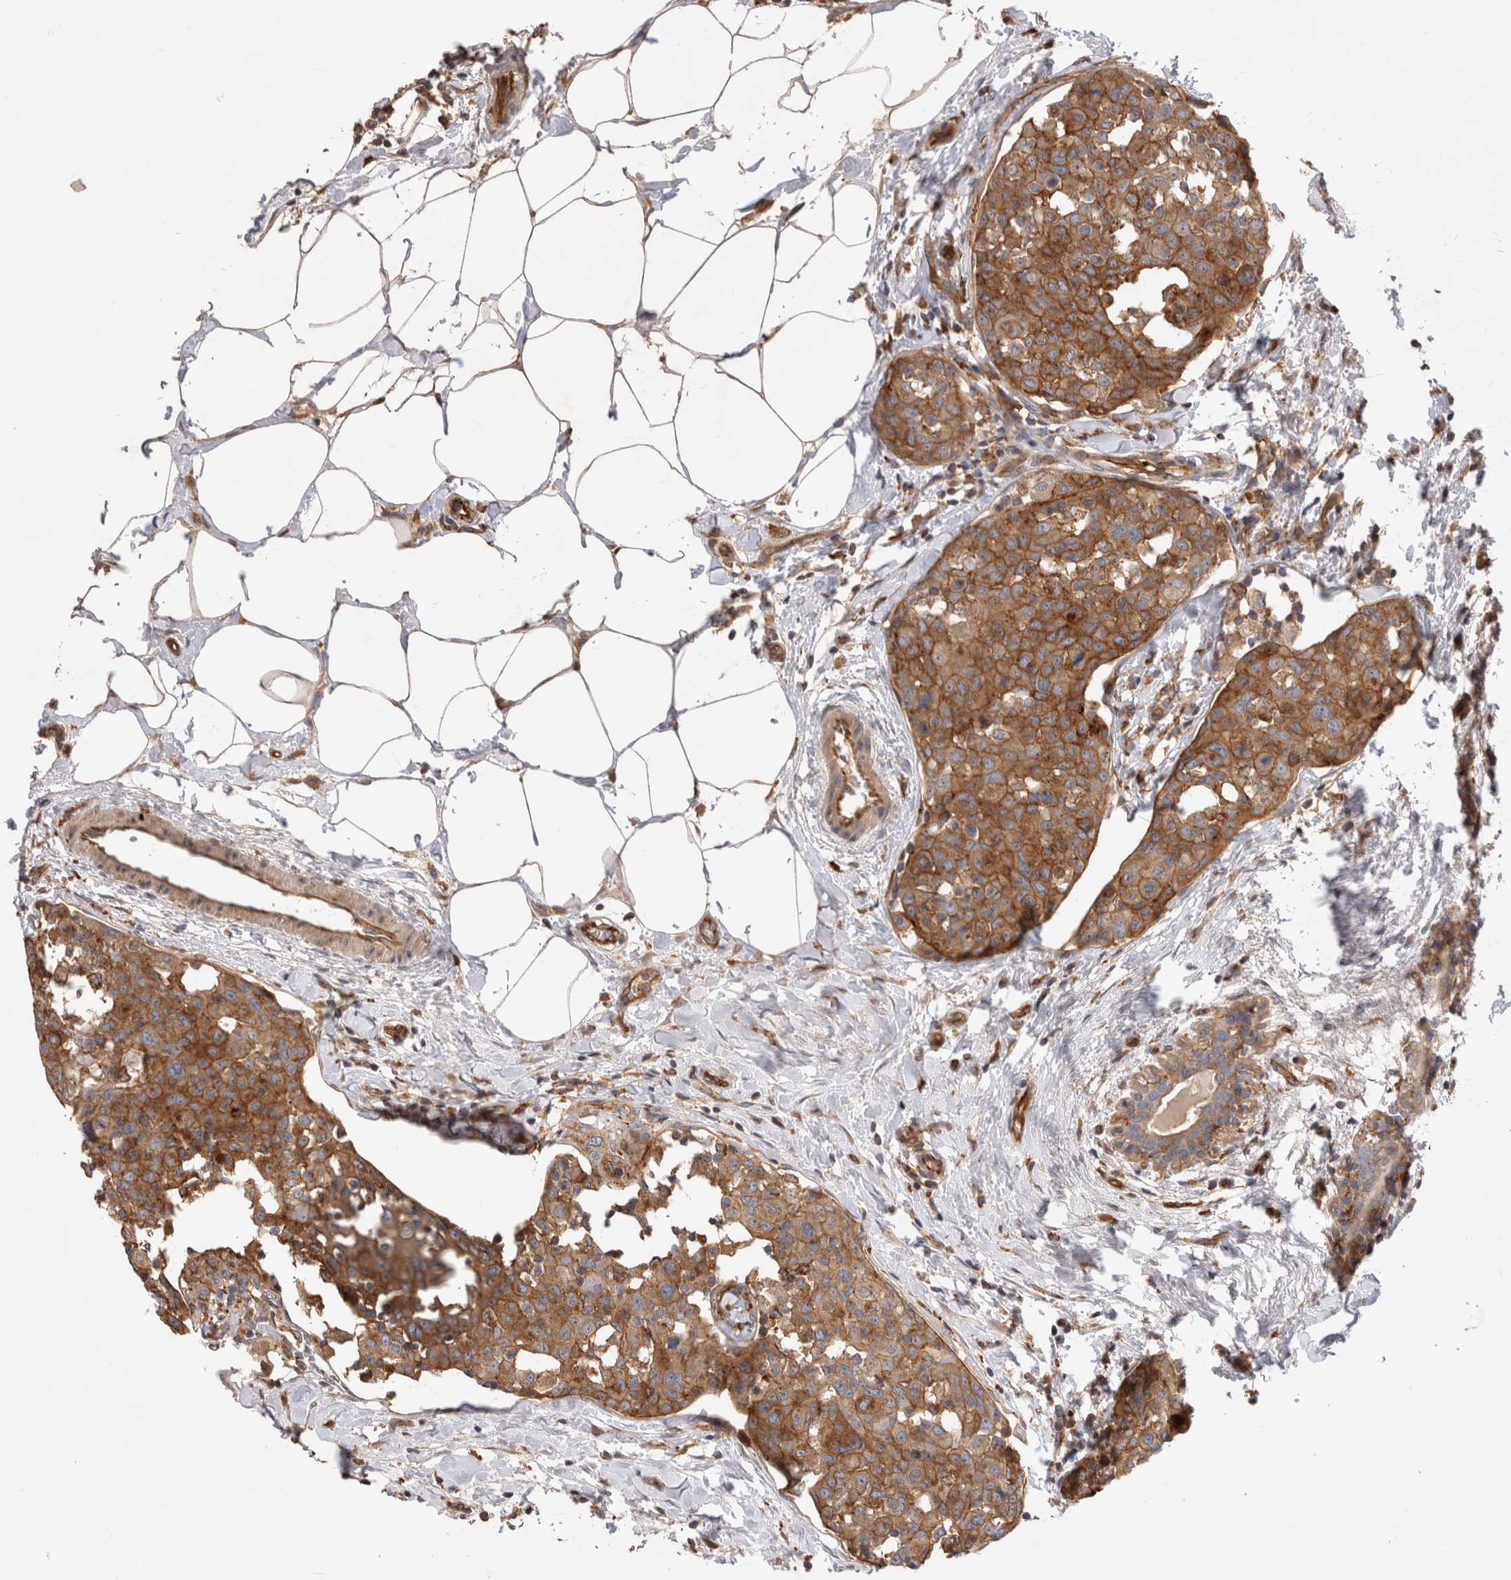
{"staining": {"intensity": "strong", "quantity": ">75%", "location": "cytoplasmic/membranous"}, "tissue": "breast cancer", "cell_type": "Tumor cells", "image_type": "cancer", "snomed": [{"axis": "morphology", "description": "Normal tissue, NOS"}, {"axis": "morphology", "description": "Duct carcinoma"}, {"axis": "topography", "description": "Breast"}], "caption": "DAB (3,3'-diaminobenzidine) immunohistochemical staining of human breast intraductal carcinoma displays strong cytoplasmic/membranous protein expression in approximately >75% of tumor cells.", "gene": "BNIP2", "patient": {"sex": "female", "age": 37}}